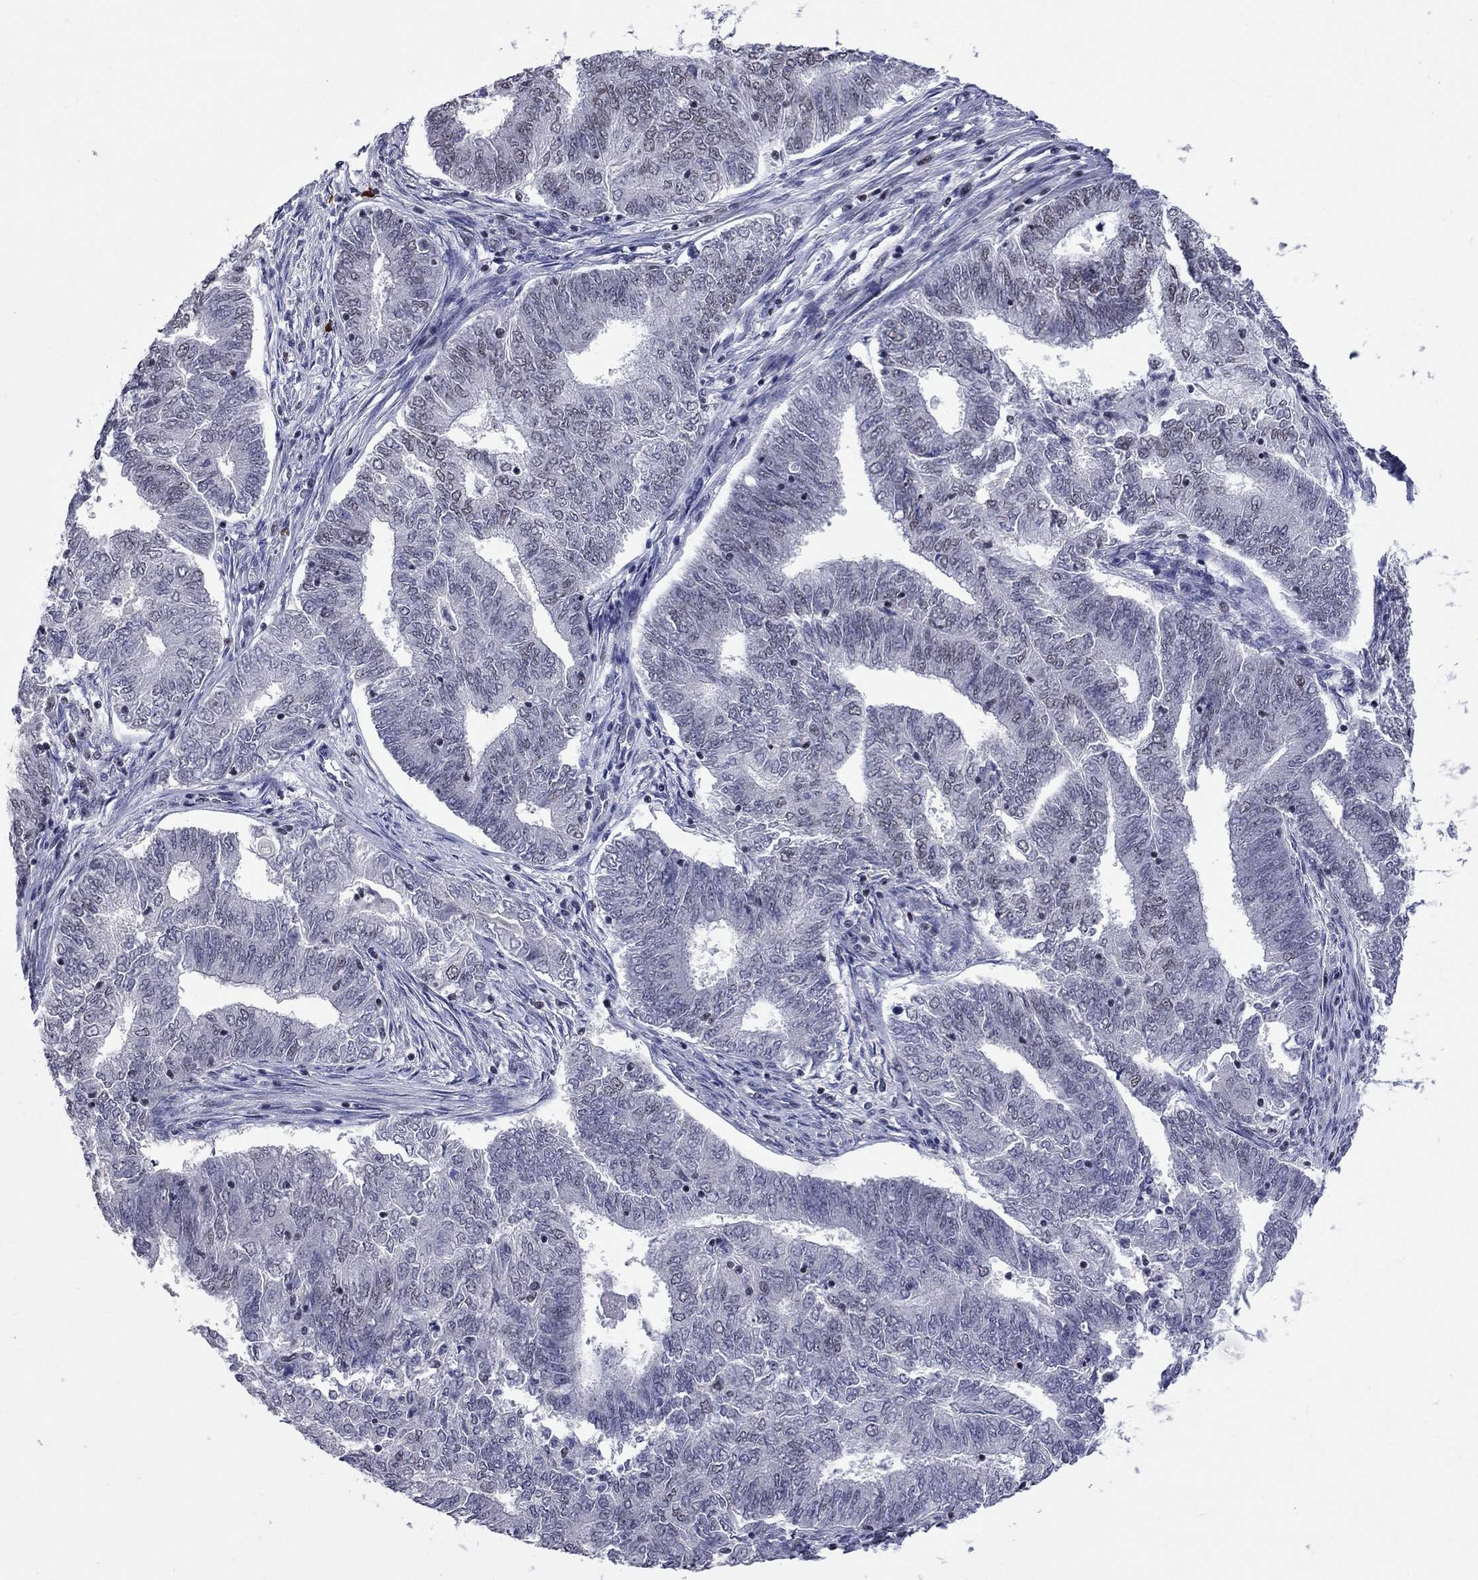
{"staining": {"intensity": "negative", "quantity": "none", "location": "none"}, "tissue": "endometrial cancer", "cell_type": "Tumor cells", "image_type": "cancer", "snomed": [{"axis": "morphology", "description": "Adenocarcinoma, NOS"}, {"axis": "topography", "description": "Endometrium"}], "caption": "Immunohistochemical staining of adenocarcinoma (endometrial) shows no significant staining in tumor cells. The staining was performed using DAB (3,3'-diaminobenzidine) to visualize the protein expression in brown, while the nuclei were stained in blue with hematoxylin (Magnification: 20x).", "gene": "TAF9", "patient": {"sex": "female", "age": 62}}